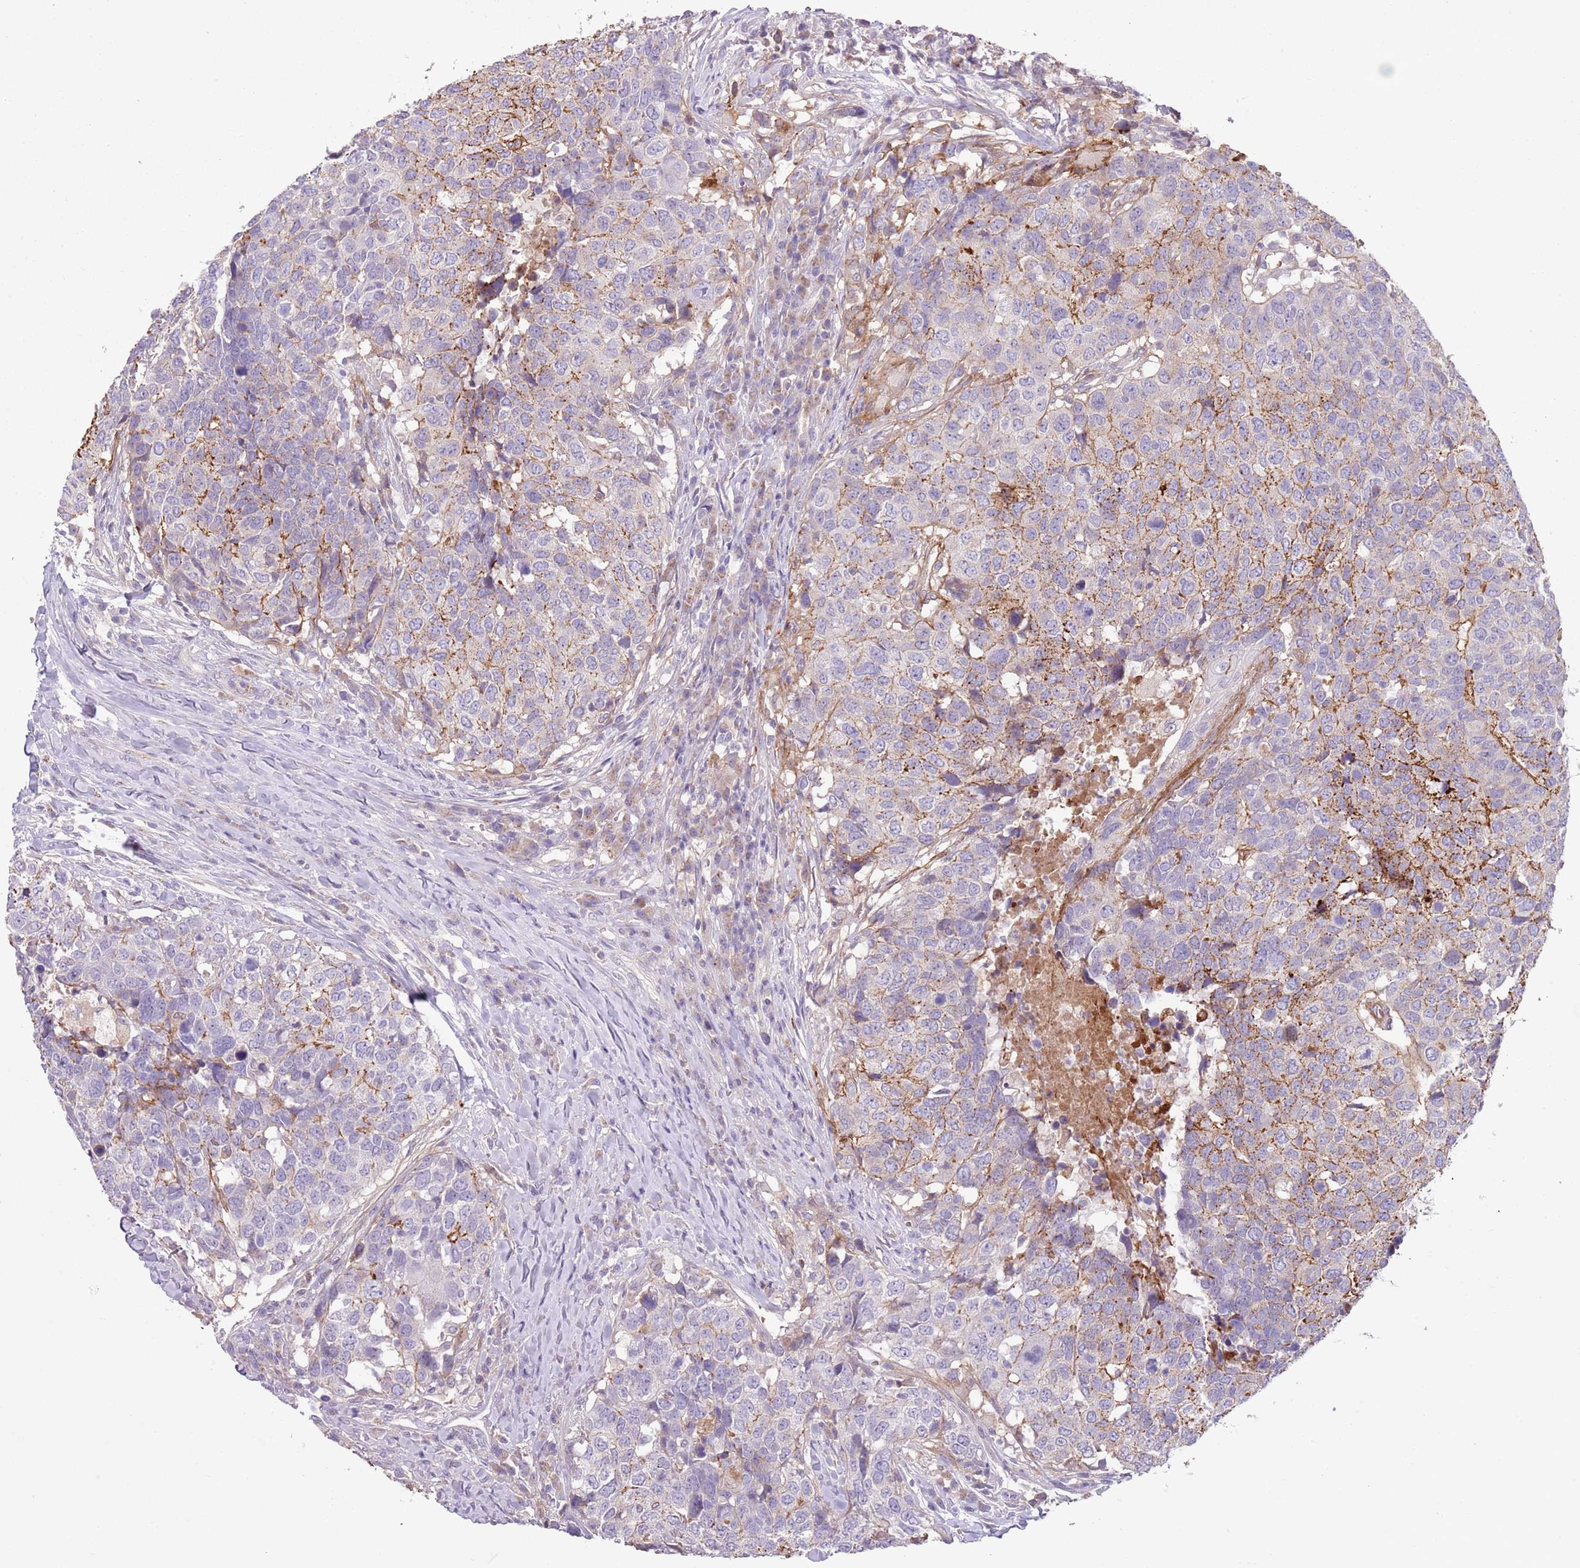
{"staining": {"intensity": "moderate", "quantity": "<25%", "location": "cytoplasmic/membranous"}, "tissue": "head and neck cancer", "cell_type": "Tumor cells", "image_type": "cancer", "snomed": [{"axis": "morphology", "description": "Normal tissue, NOS"}, {"axis": "morphology", "description": "Squamous cell carcinoma, NOS"}, {"axis": "topography", "description": "Skeletal muscle"}, {"axis": "topography", "description": "Vascular tissue"}, {"axis": "topography", "description": "Peripheral nerve tissue"}, {"axis": "topography", "description": "Head-Neck"}], "caption": "Human head and neck cancer (squamous cell carcinoma) stained for a protein (brown) shows moderate cytoplasmic/membranous positive staining in approximately <25% of tumor cells.", "gene": "TINAGL1", "patient": {"sex": "male", "age": 66}}